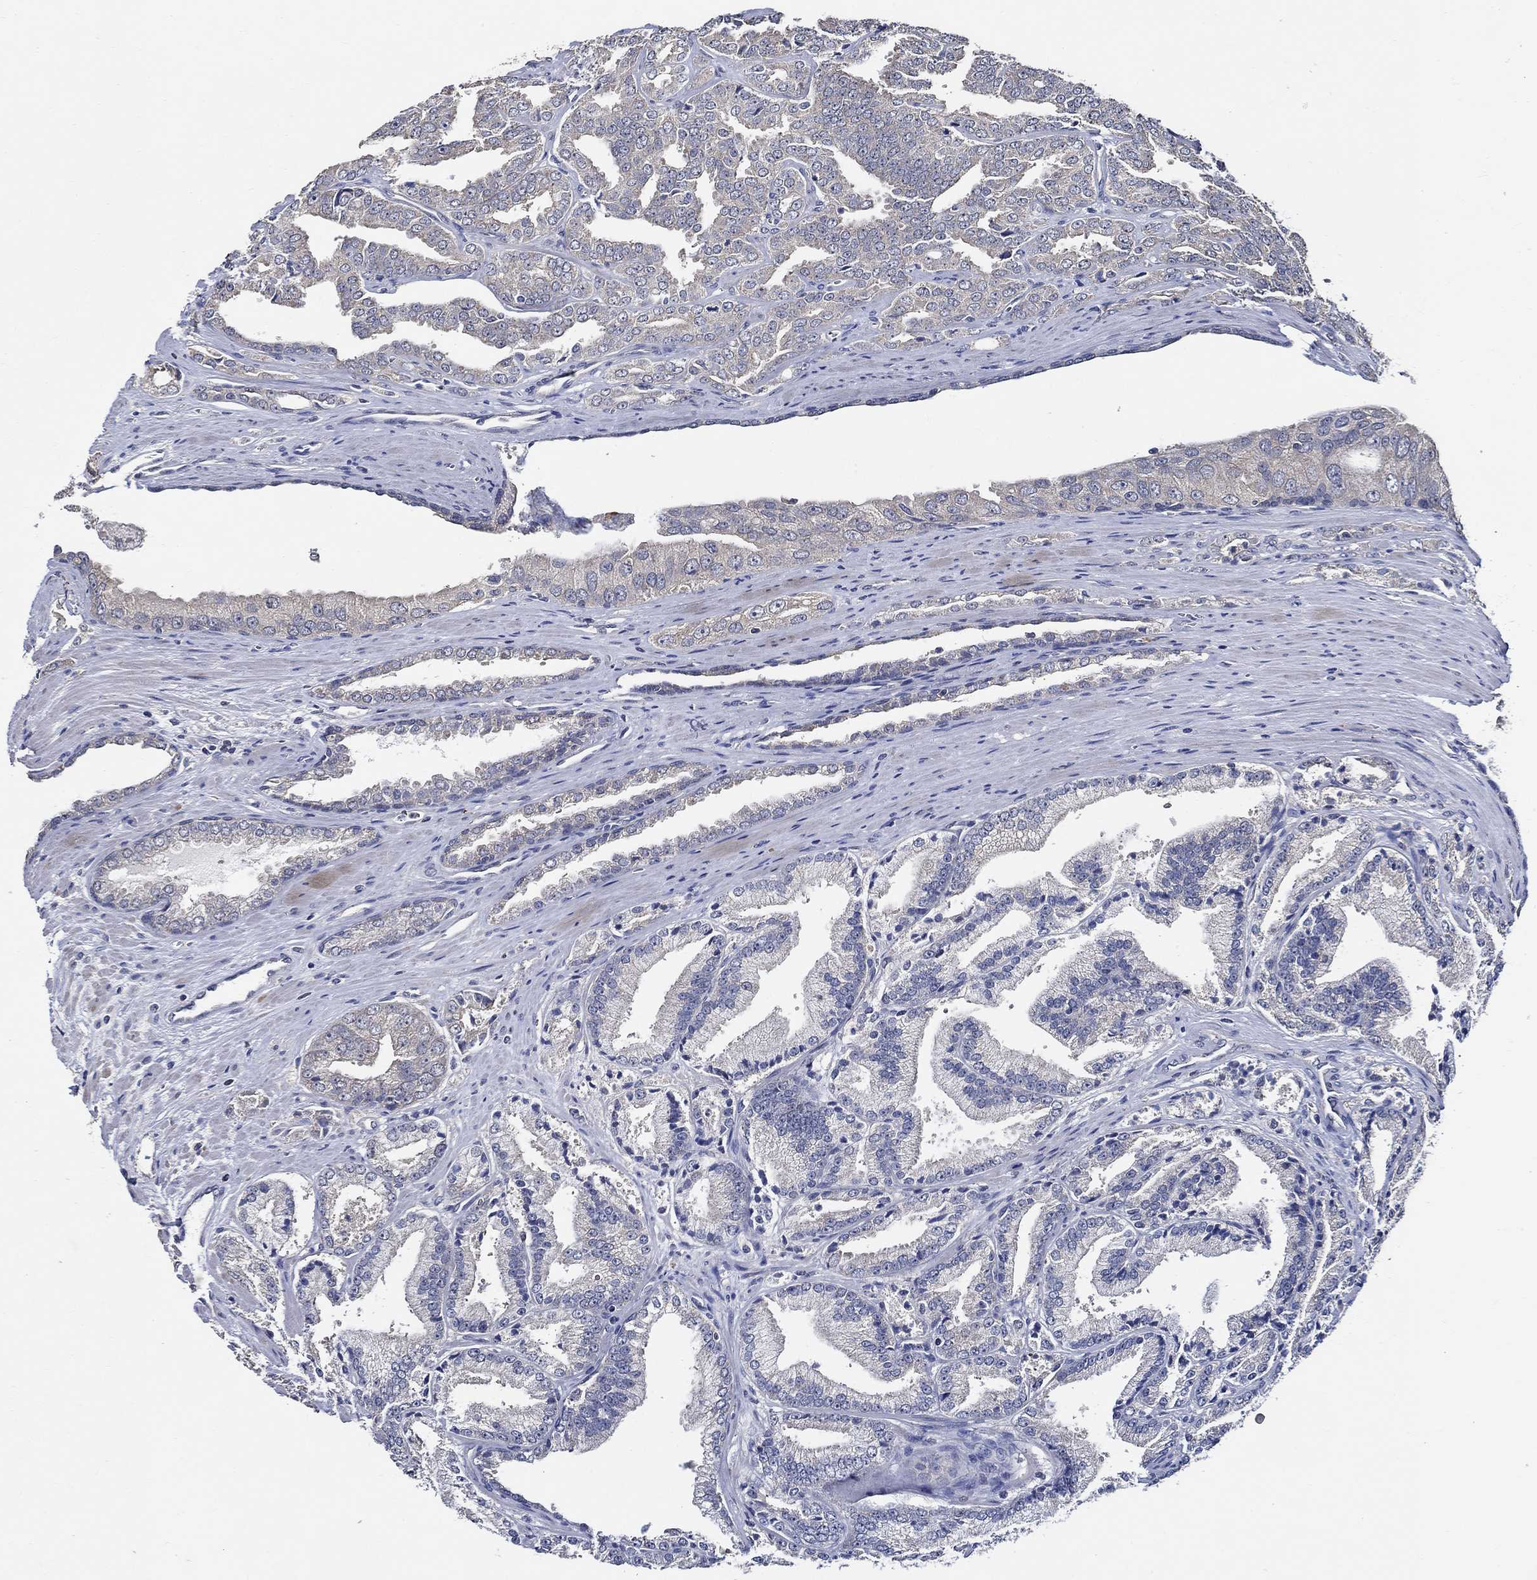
{"staining": {"intensity": "weak", "quantity": "<25%", "location": "cytoplasmic/membranous"}, "tissue": "prostate cancer", "cell_type": "Tumor cells", "image_type": "cancer", "snomed": [{"axis": "morphology", "description": "Adenocarcinoma, NOS"}, {"axis": "morphology", "description": "Adenocarcinoma, High grade"}, {"axis": "topography", "description": "Prostate"}], "caption": "DAB (3,3'-diaminobenzidine) immunohistochemical staining of human adenocarcinoma (prostate) displays no significant positivity in tumor cells. The staining was performed using DAB (3,3'-diaminobenzidine) to visualize the protein expression in brown, while the nuclei were stained in blue with hematoxylin (Magnification: 20x).", "gene": "WDR53", "patient": {"sex": "male", "age": 70}}